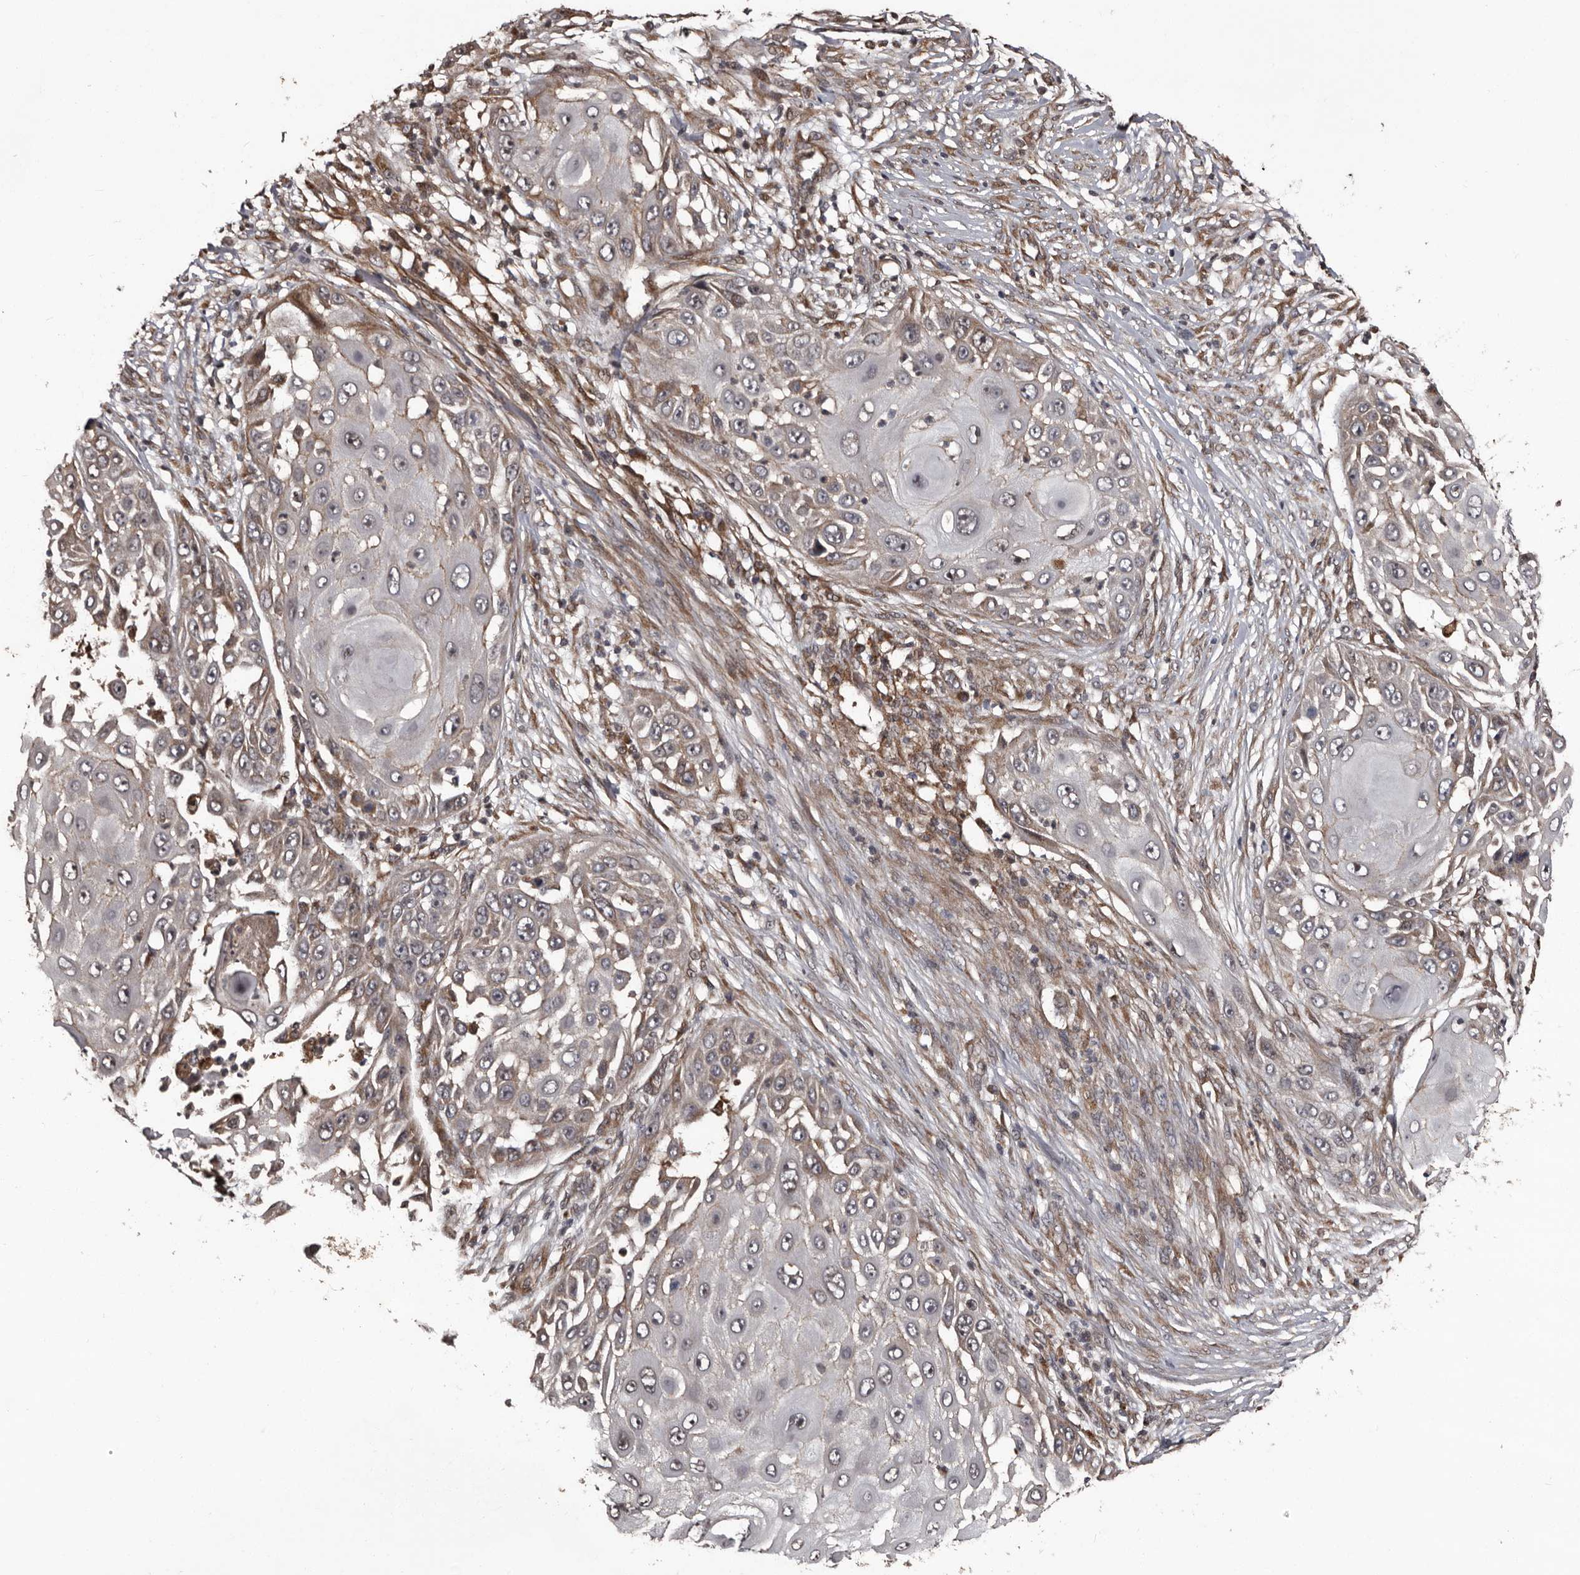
{"staining": {"intensity": "negative", "quantity": "none", "location": "none"}, "tissue": "skin cancer", "cell_type": "Tumor cells", "image_type": "cancer", "snomed": [{"axis": "morphology", "description": "Squamous cell carcinoma, NOS"}, {"axis": "topography", "description": "Skin"}], "caption": "The micrograph shows no significant staining in tumor cells of skin squamous cell carcinoma.", "gene": "SERTAD4", "patient": {"sex": "female", "age": 44}}